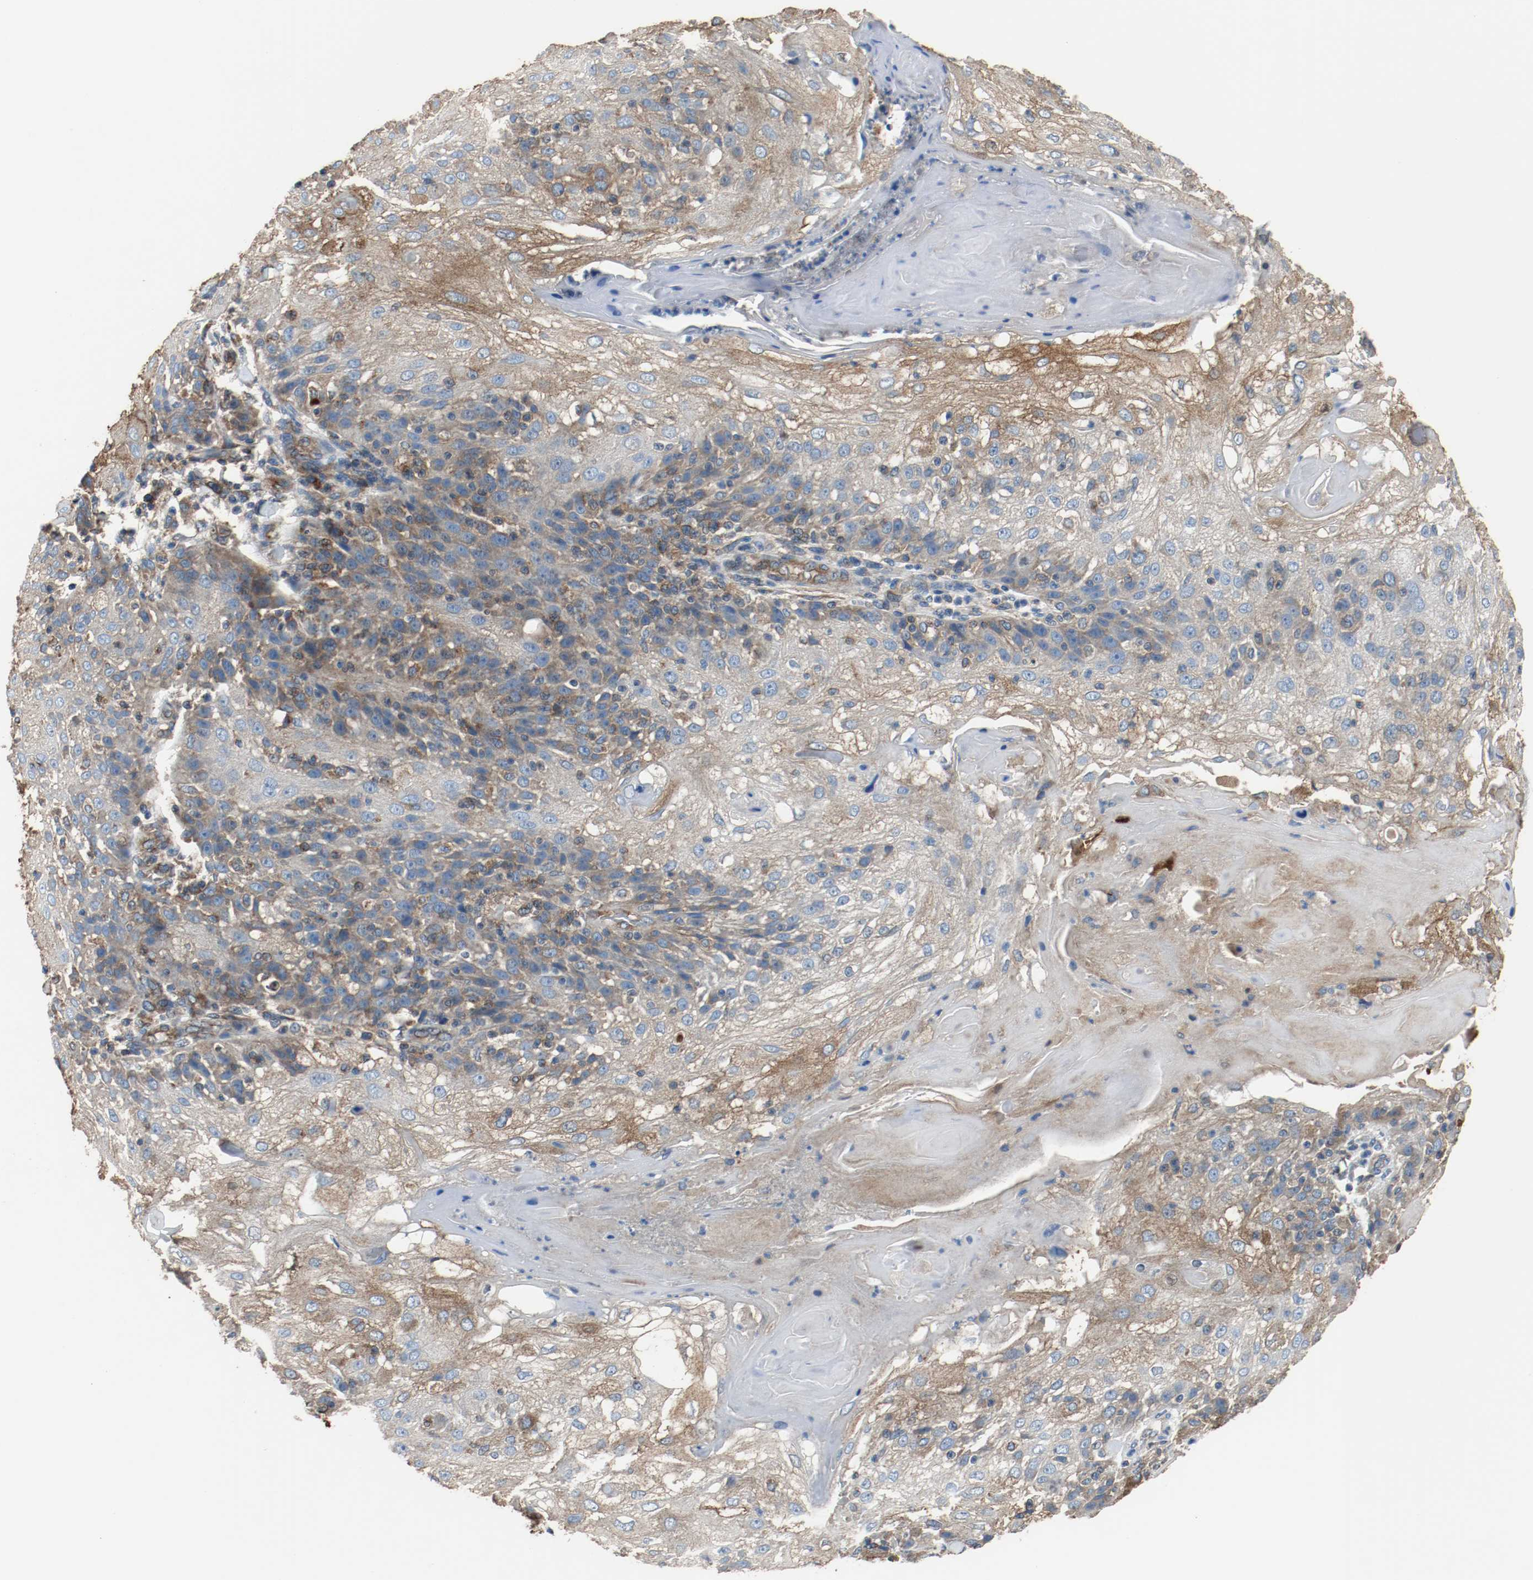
{"staining": {"intensity": "weak", "quantity": ">75%", "location": "cytoplasmic/membranous"}, "tissue": "skin cancer", "cell_type": "Tumor cells", "image_type": "cancer", "snomed": [{"axis": "morphology", "description": "Normal tissue, NOS"}, {"axis": "morphology", "description": "Squamous cell carcinoma, NOS"}, {"axis": "topography", "description": "Skin"}], "caption": "Squamous cell carcinoma (skin) was stained to show a protein in brown. There is low levels of weak cytoplasmic/membranous expression in about >75% of tumor cells. (IHC, brightfield microscopy, high magnification).", "gene": "TUBA3D", "patient": {"sex": "female", "age": 83}}